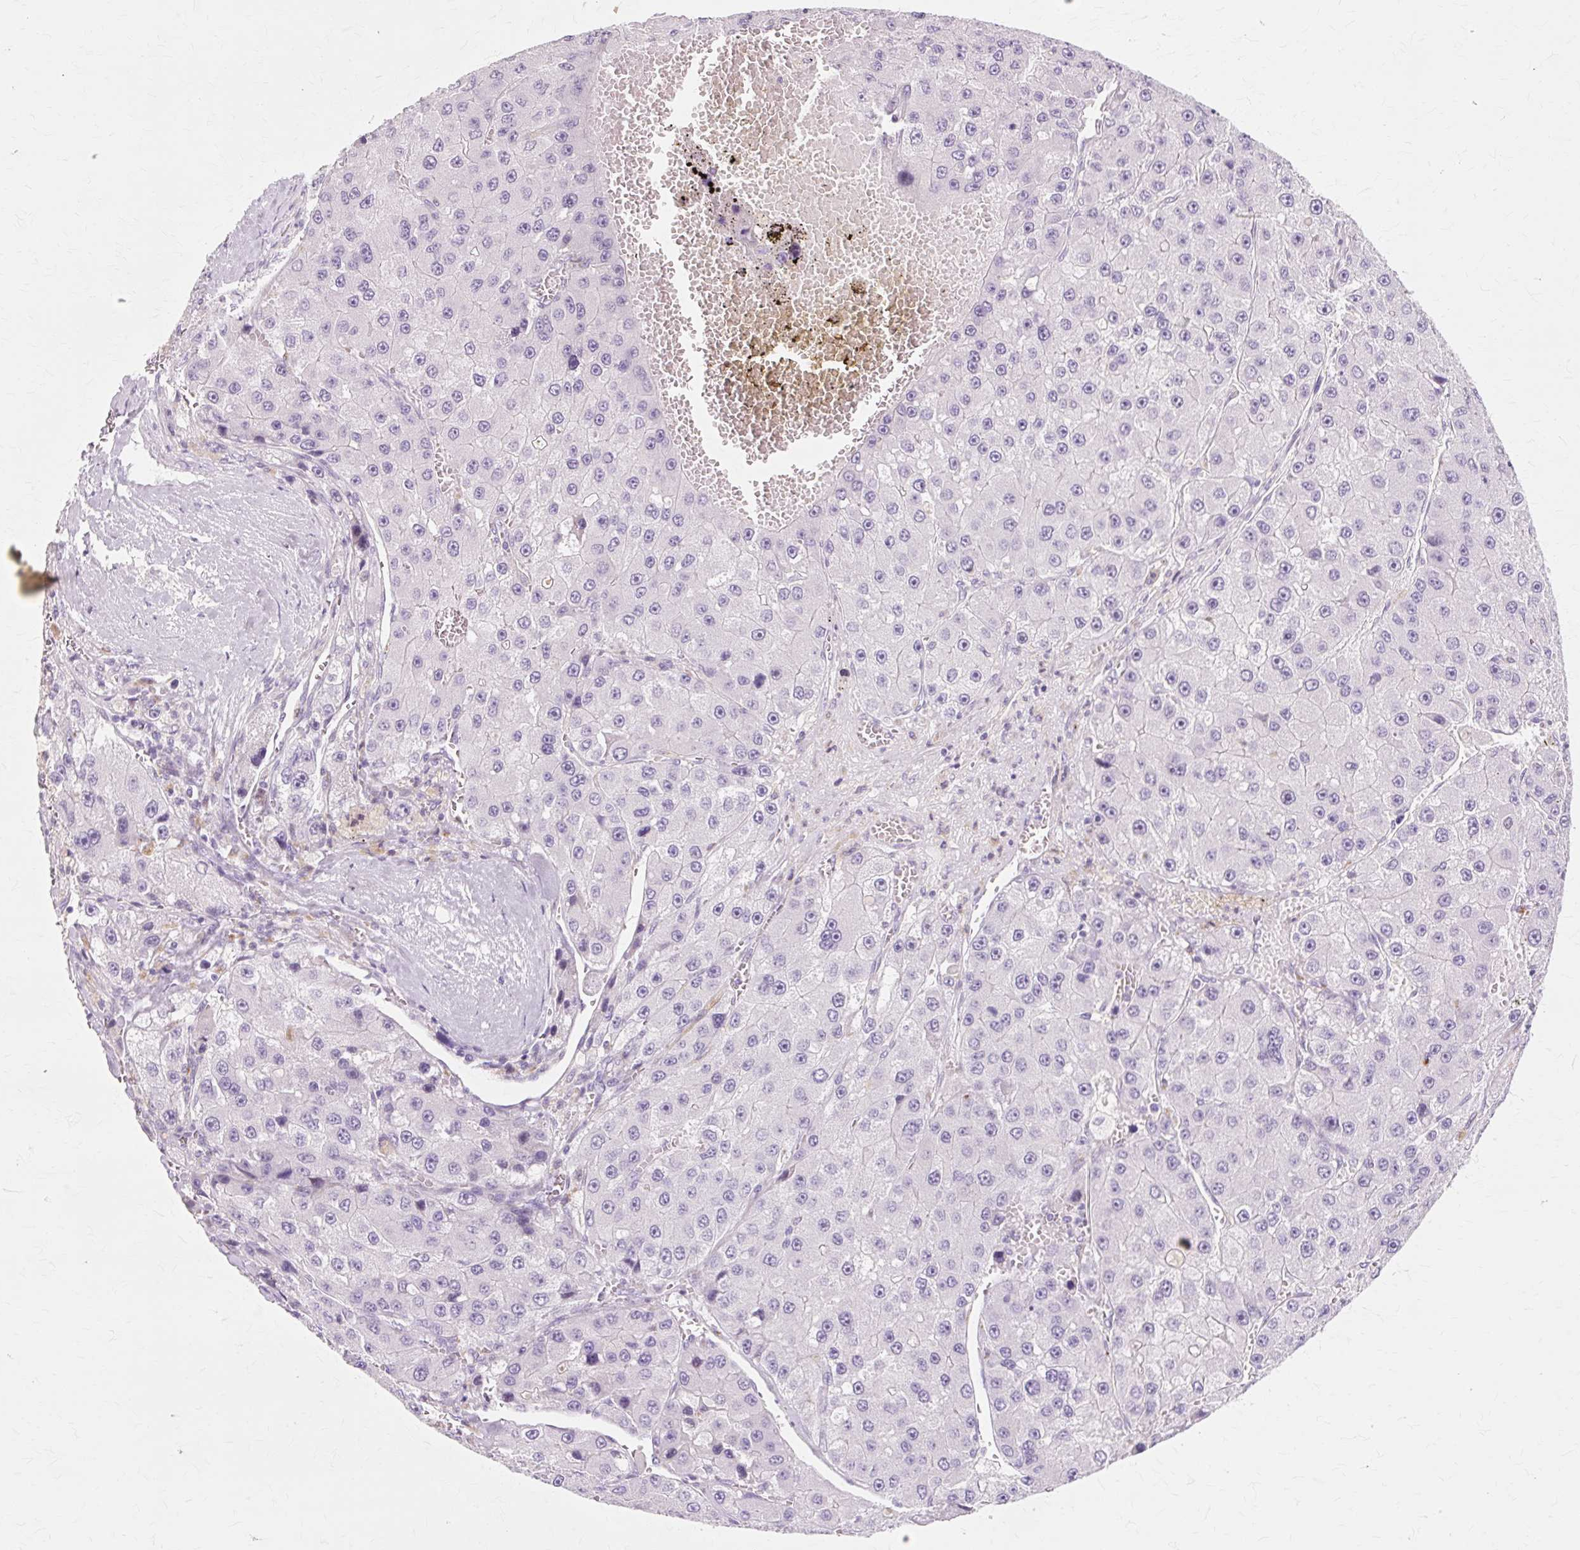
{"staining": {"intensity": "negative", "quantity": "none", "location": "none"}, "tissue": "liver cancer", "cell_type": "Tumor cells", "image_type": "cancer", "snomed": [{"axis": "morphology", "description": "Carcinoma, Hepatocellular, NOS"}, {"axis": "topography", "description": "Liver"}], "caption": "Human liver cancer stained for a protein using immunohistochemistry (IHC) reveals no expression in tumor cells.", "gene": "IRX2", "patient": {"sex": "female", "age": 73}}